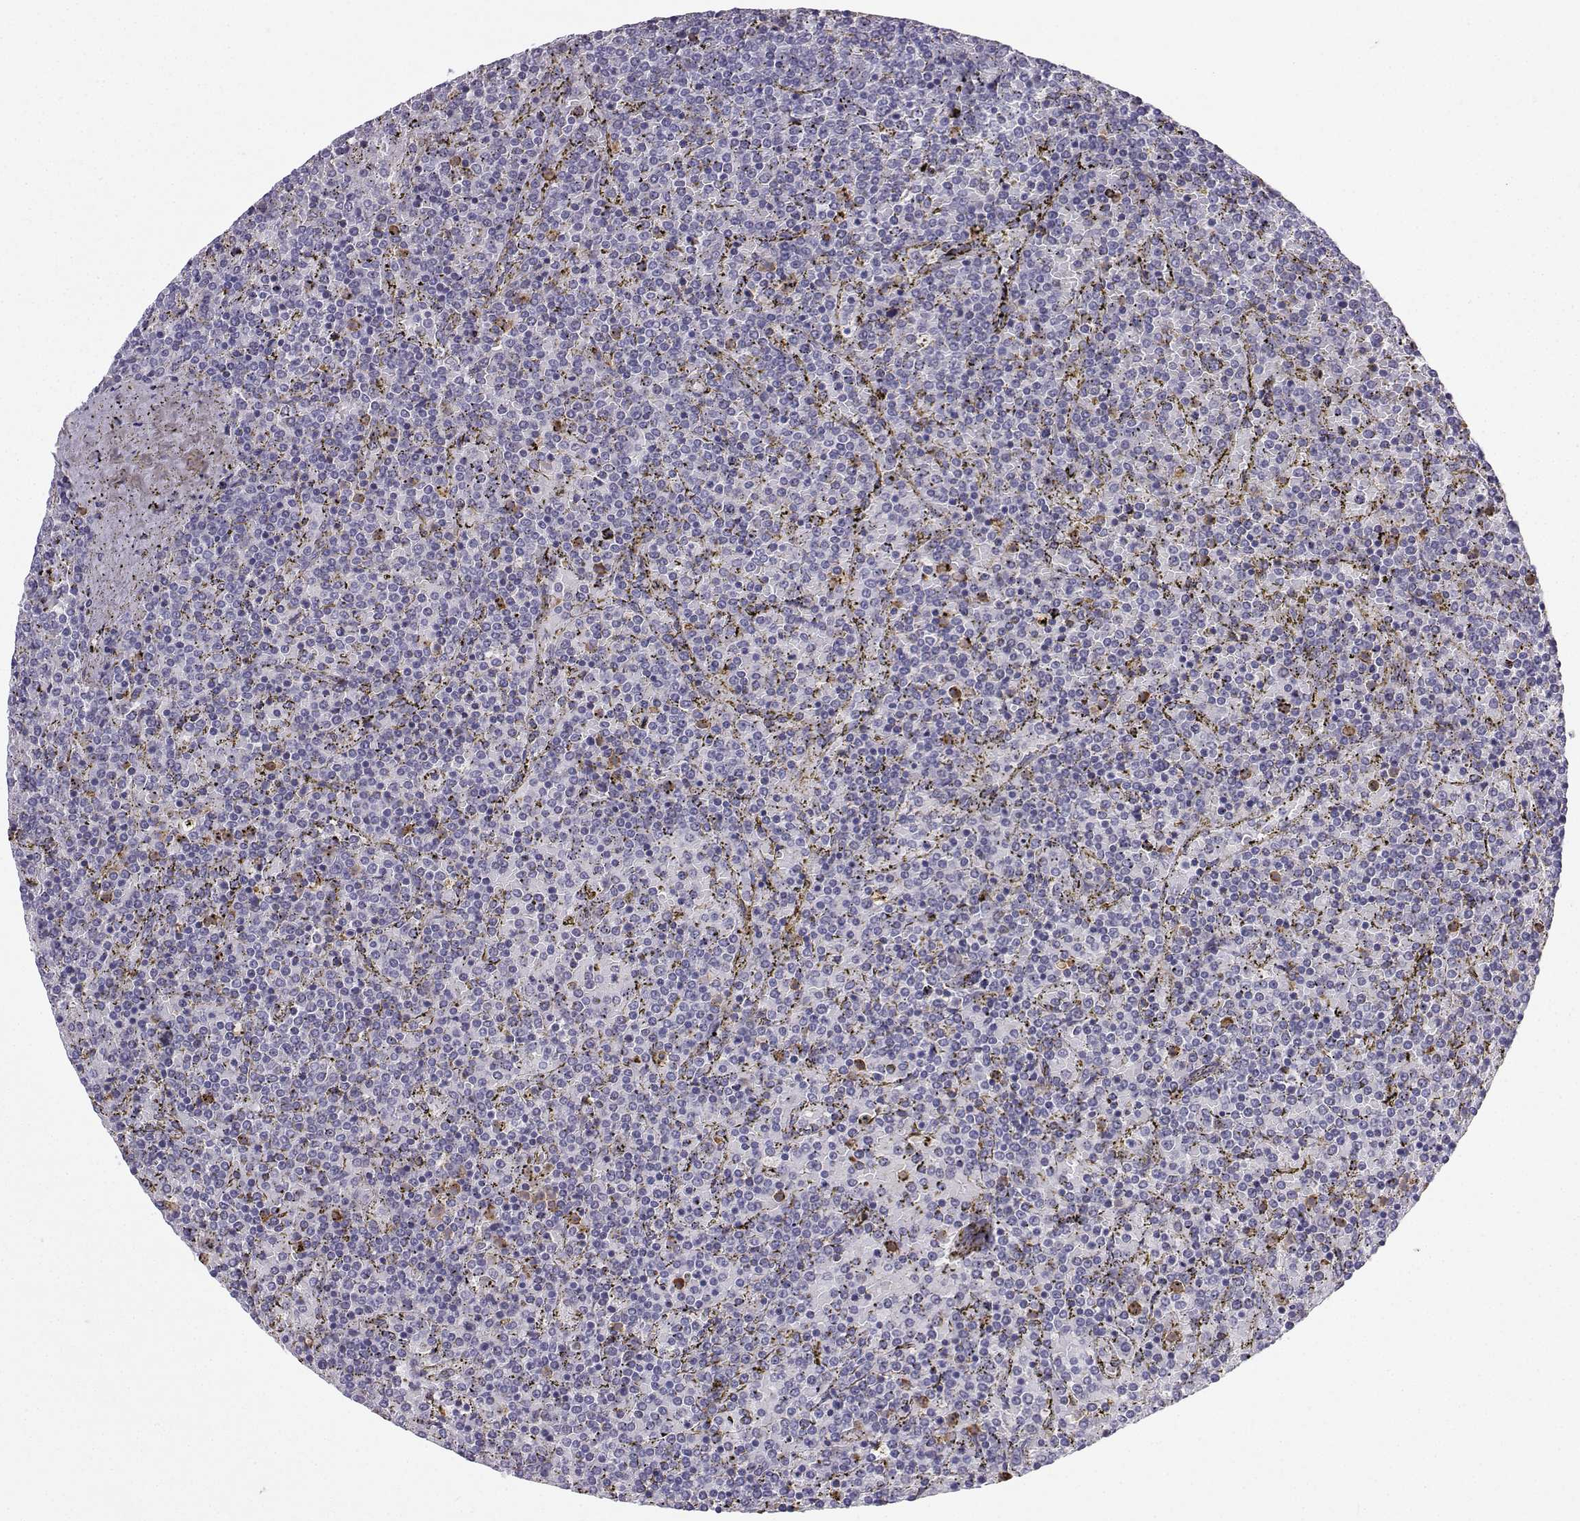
{"staining": {"intensity": "negative", "quantity": "none", "location": "none"}, "tissue": "lymphoma", "cell_type": "Tumor cells", "image_type": "cancer", "snomed": [{"axis": "morphology", "description": "Malignant lymphoma, non-Hodgkin's type, Low grade"}, {"axis": "topography", "description": "Spleen"}], "caption": "A histopathology image of human low-grade malignant lymphoma, non-Hodgkin's type is negative for staining in tumor cells. Nuclei are stained in blue.", "gene": "CALY", "patient": {"sex": "female", "age": 77}}